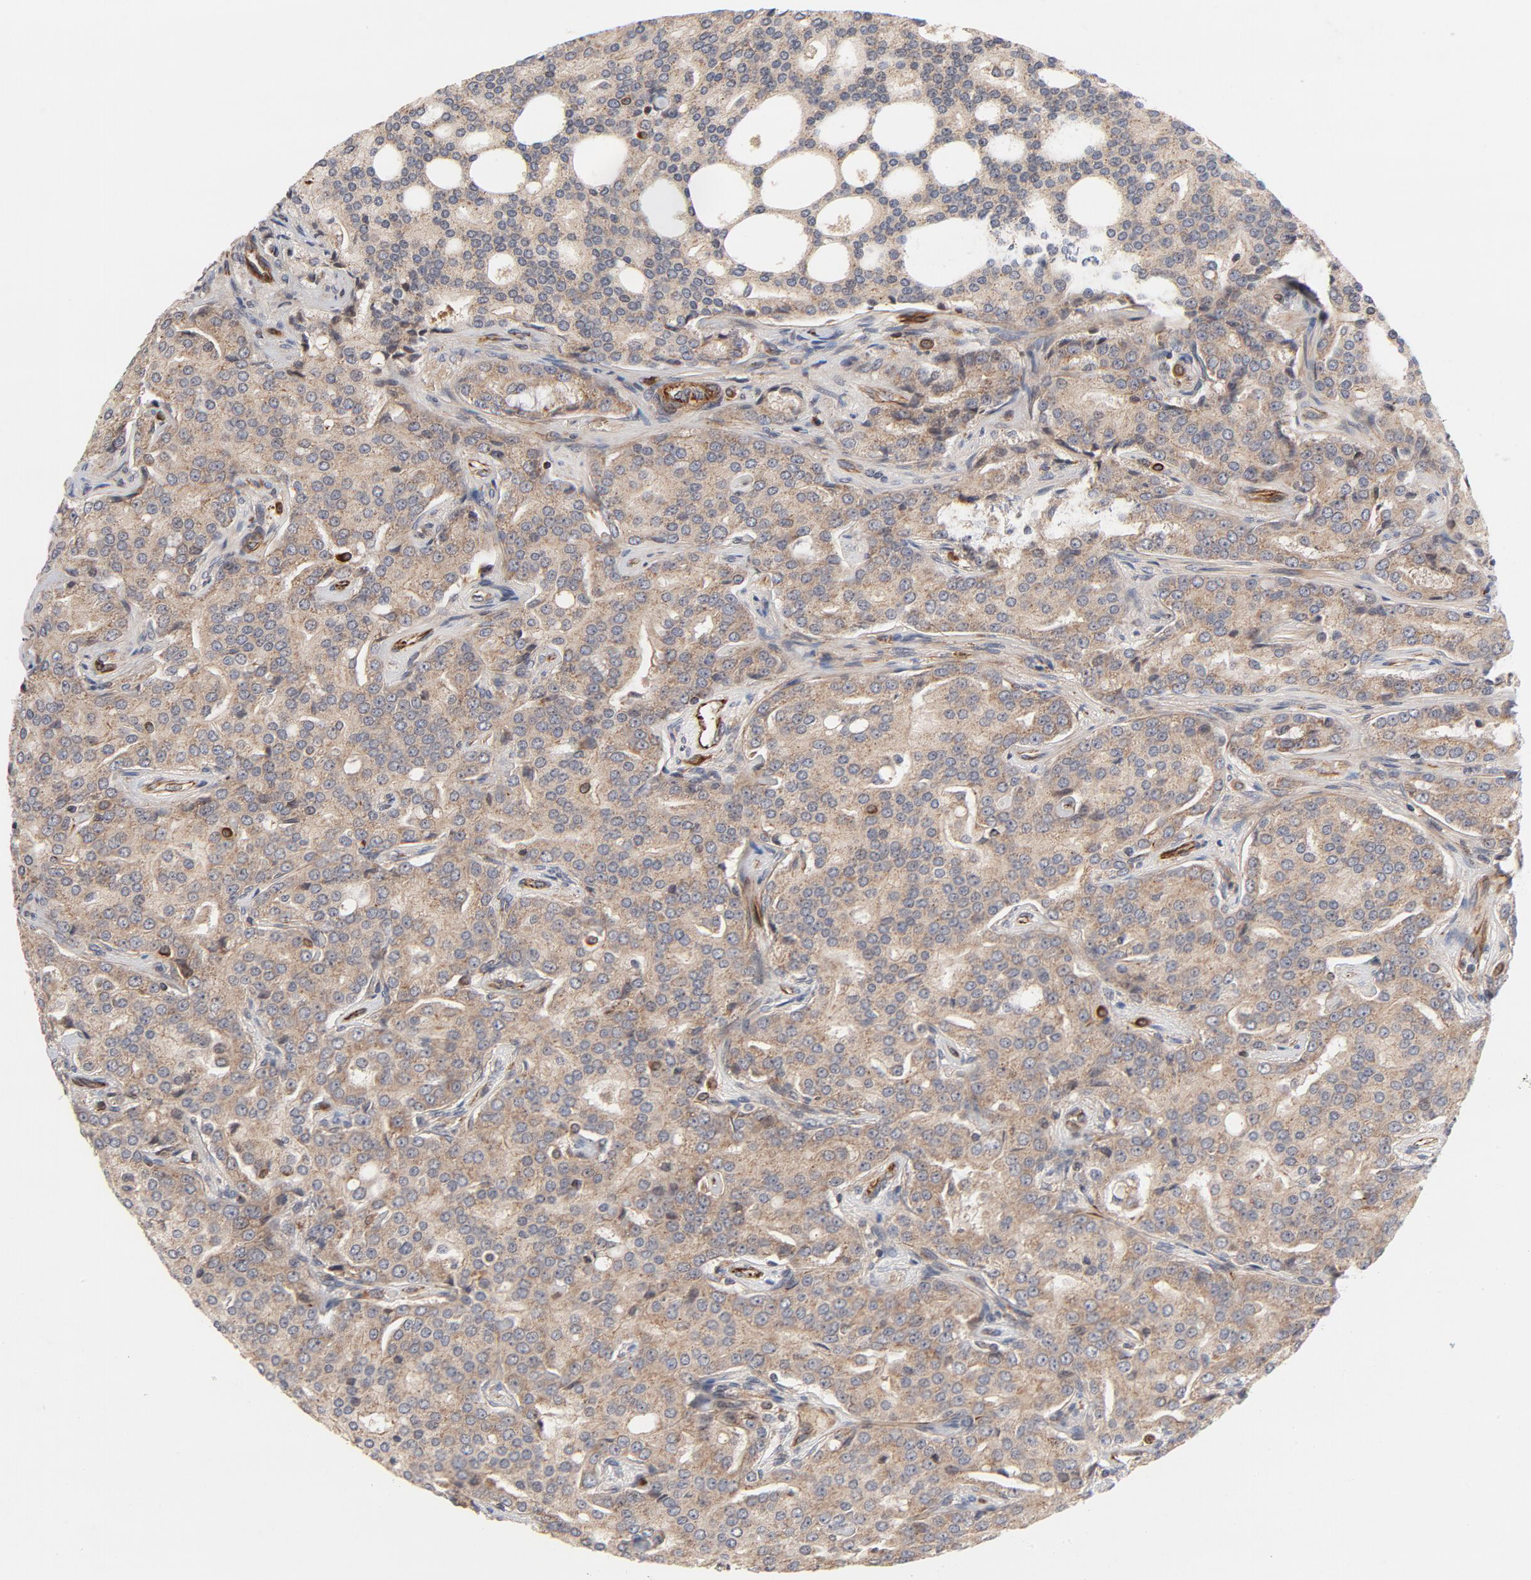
{"staining": {"intensity": "weak", "quantity": ">75%", "location": "cytoplasmic/membranous"}, "tissue": "prostate cancer", "cell_type": "Tumor cells", "image_type": "cancer", "snomed": [{"axis": "morphology", "description": "Adenocarcinoma, High grade"}, {"axis": "topography", "description": "Prostate"}], "caption": "Protein expression analysis of high-grade adenocarcinoma (prostate) reveals weak cytoplasmic/membranous positivity in about >75% of tumor cells.", "gene": "DNAAF2", "patient": {"sex": "male", "age": 72}}